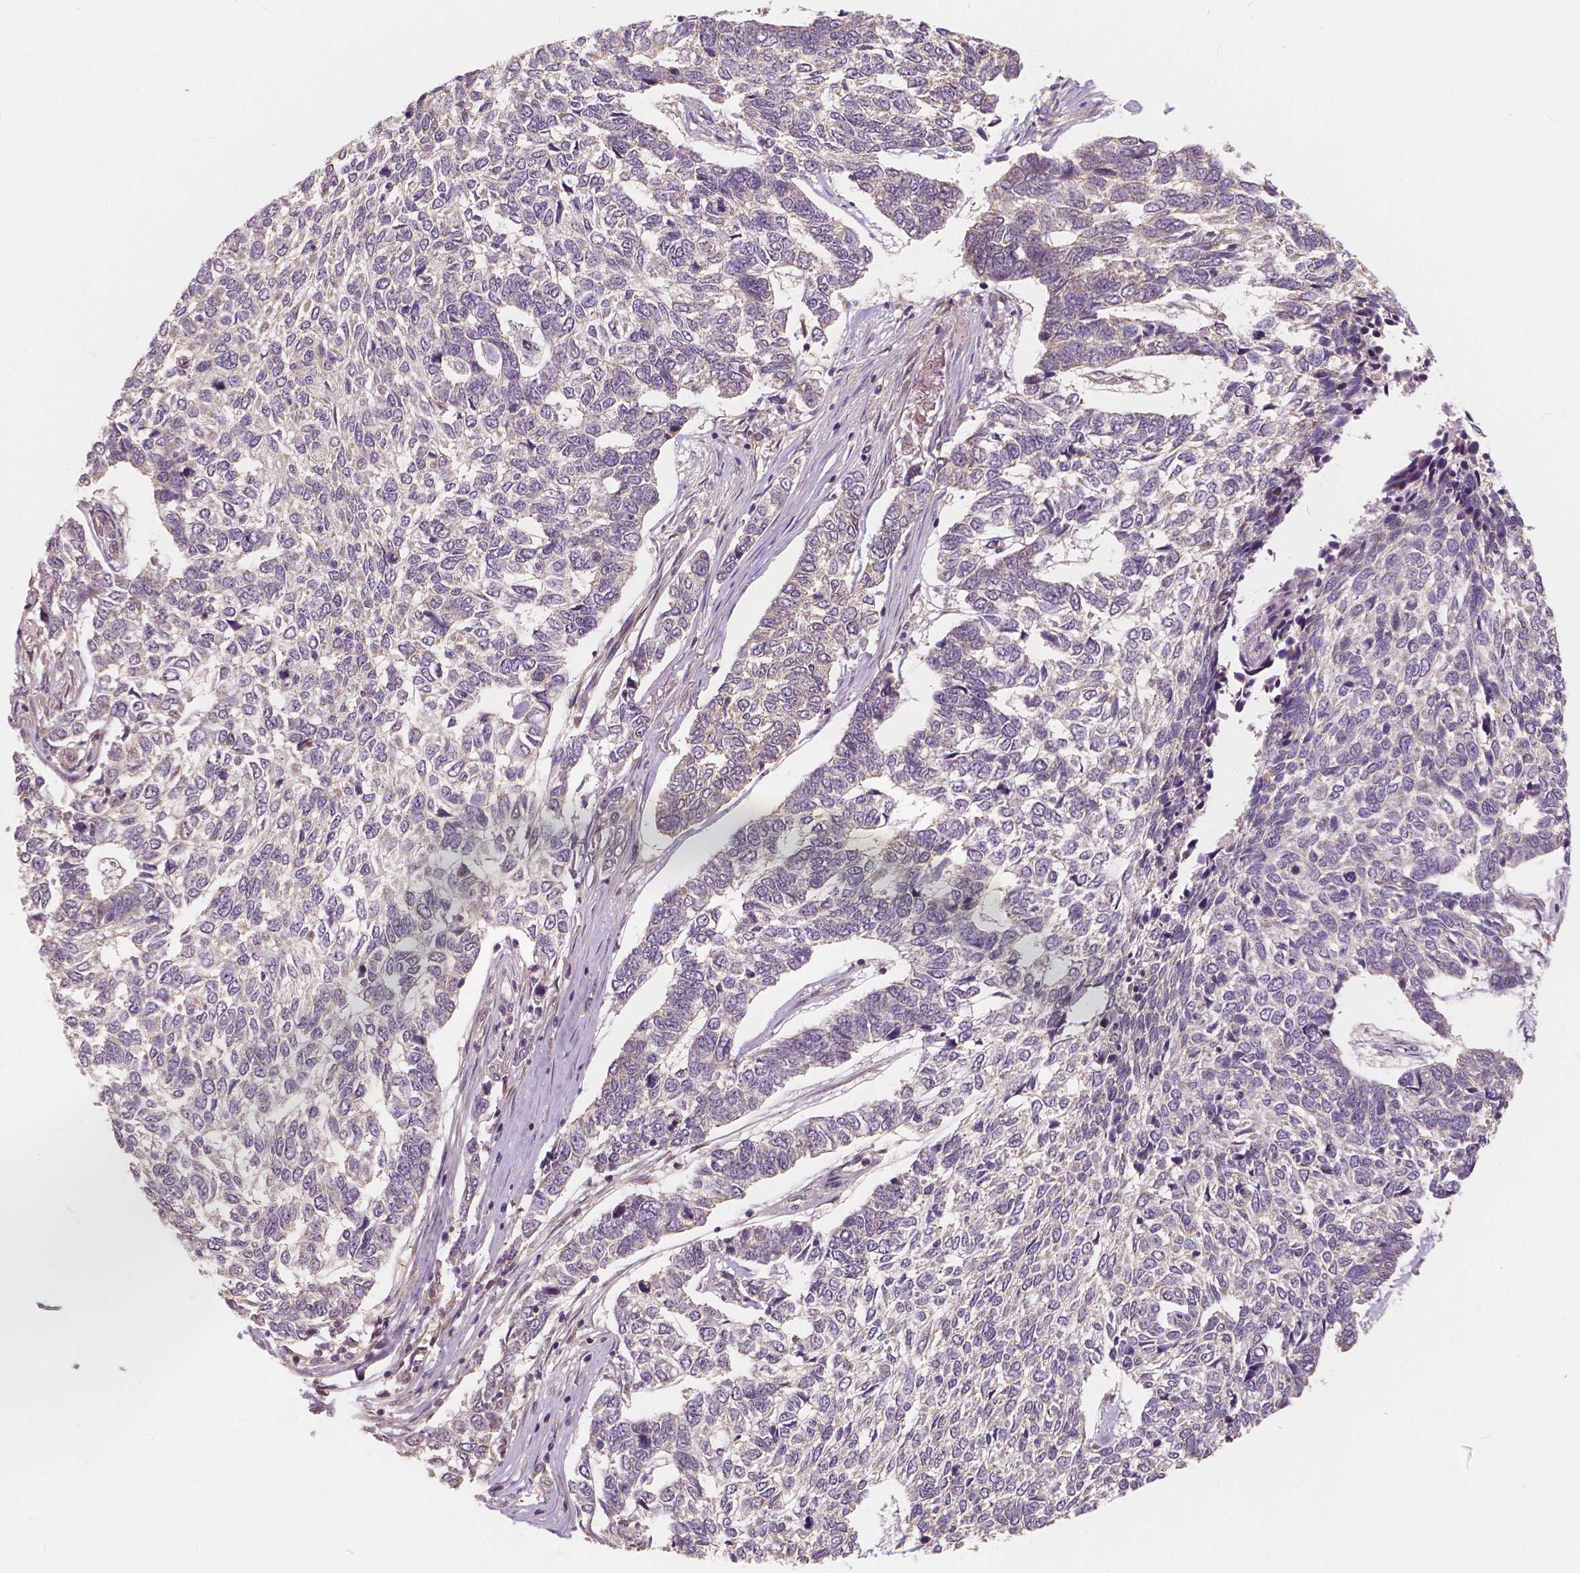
{"staining": {"intensity": "negative", "quantity": "none", "location": "none"}, "tissue": "skin cancer", "cell_type": "Tumor cells", "image_type": "cancer", "snomed": [{"axis": "morphology", "description": "Basal cell carcinoma"}, {"axis": "topography", "description": "Skin"}], "caption": "Tumor cells show no significant protein expression in basal cell carcinoma (skin).", "gene": "SNX12", "patient": {"sex": "female", "age": 65}}